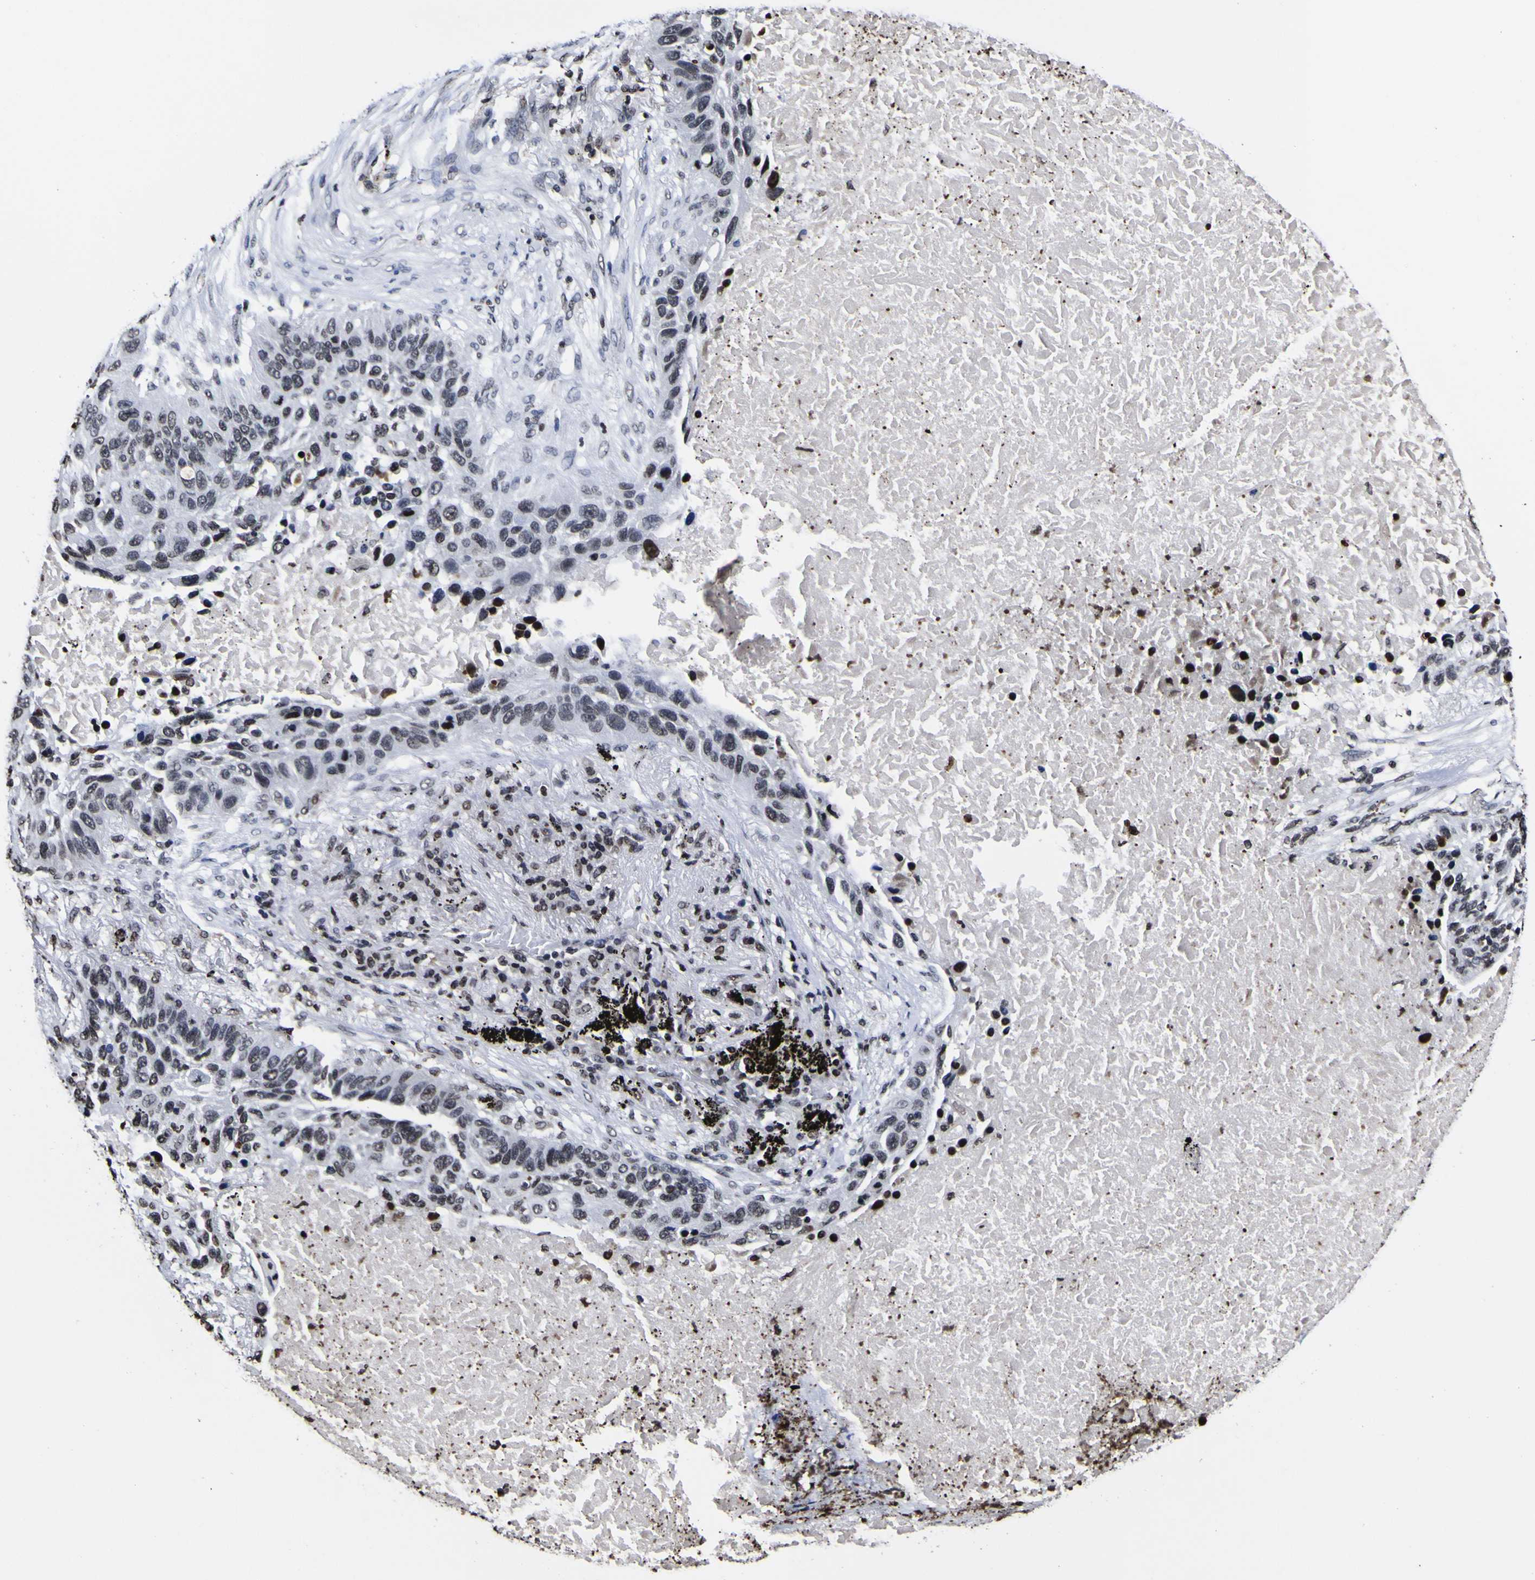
{"staining": {"intensity": "moderate", "quantity": "<25%", "location": "nuclear"}, "tissue": "lung cancer", "cell_type": "Tumor cells", "image_type": "cancer", "snomed": [{"axis": "morphology", "description": "Squamous cell carcinoma, NOS"}, {"axis": "topography", "description": "Lung"}], "caption": "Moderate nuclear positivity is appreciated in about <25% of tumor cells in lung cancer (squamous cell carcinoma).", "gene": "PIAS1", "patient": {"sex": "male", "age": 57}}